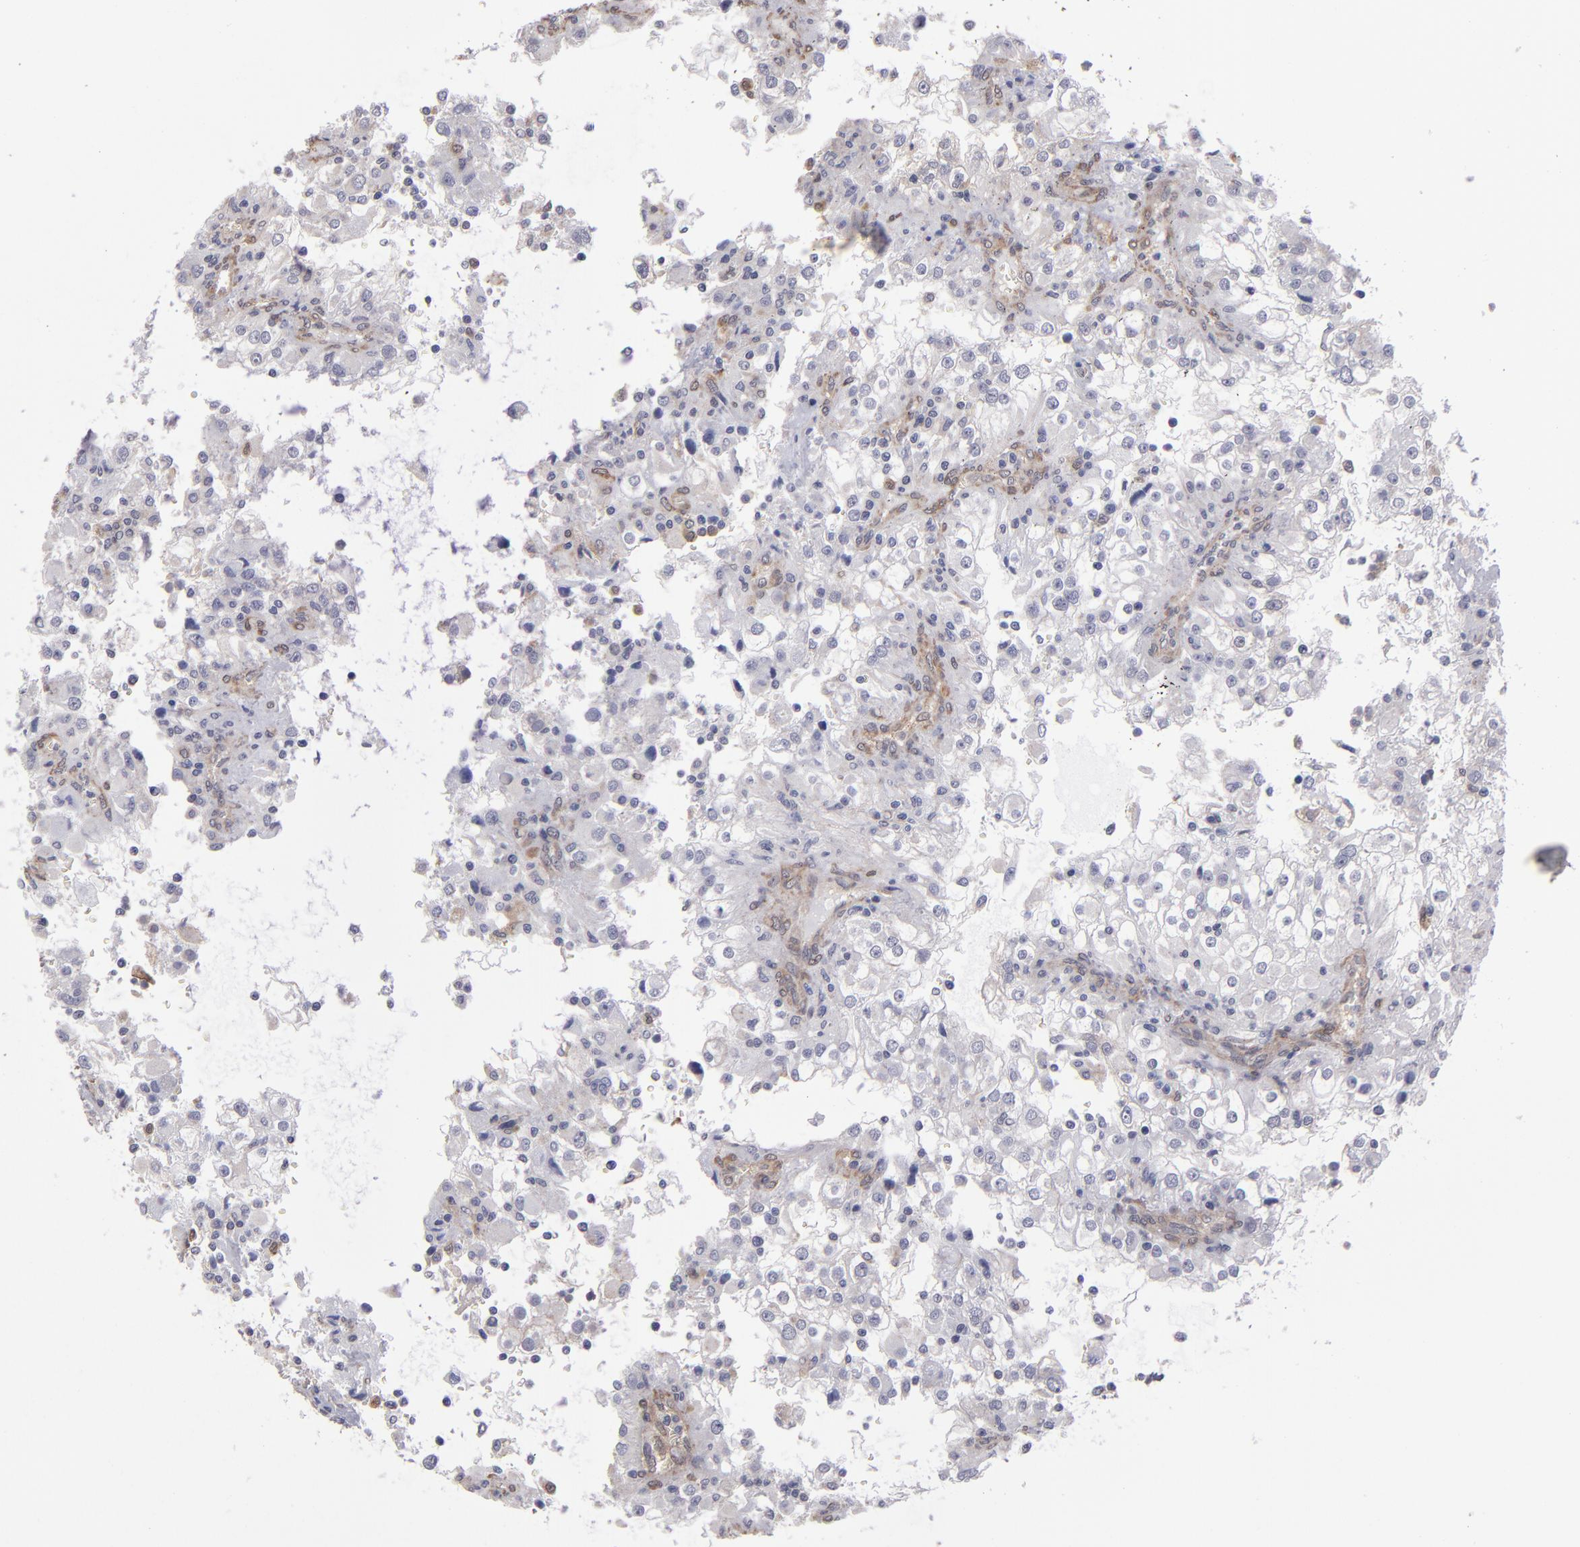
{"staining": {"intensity": "weak", "quantity": "<25%", "location": "cytoplasmic/membranous"}, "tissue": "renal cancer", "cell_type": "Tumor cells", "image_type": "cancer", "snomed": [{"axis": "morphology", "description": "Adenocarcinoma, NOS"}, {"axis": "topography", "description": "Kidney"}], "caption": "Immunohistochemistry micrograph of neoplastic tissue: human renal cancer stained with DAB (3,3'-diaminobenzidine) shows no significant protein expression in tumor cells.", "gene": "NDRG2", "patient": {"sex": "female", "age": 52}}